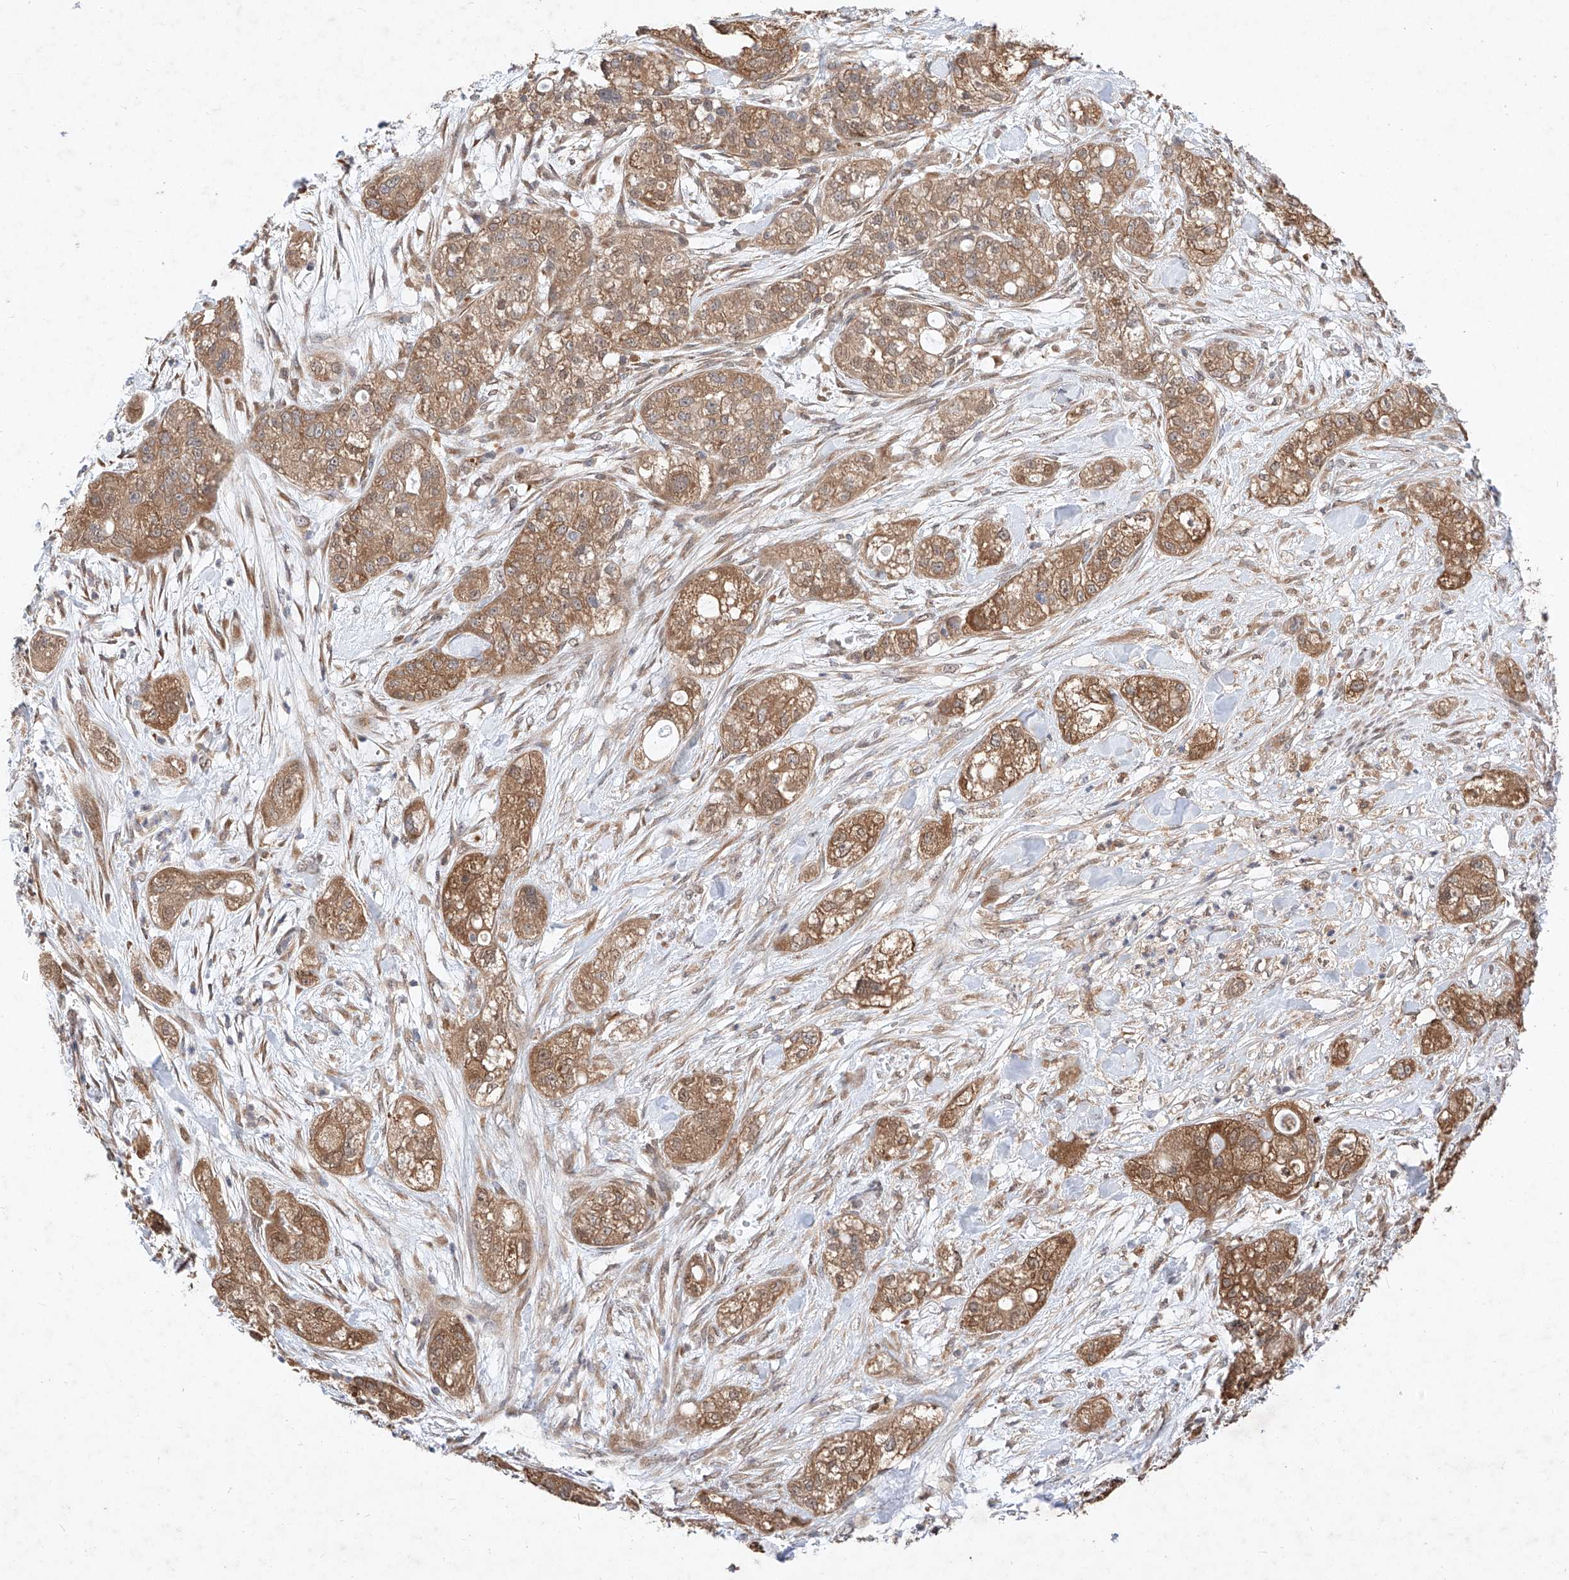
{"staining": {"intensity": "moderate", "quantity": ">75%", "location": "cytoplasmic/membranous"}, "tissue": "pancreatic cancer", "cell_type": "Tumor cells", "image_type": "cancer", "snomed": [{"axis": "morphology", "description": "Adenocarcinoma, NOS"}, {"axis": "topography", "description": "Pancreas"}], "caption": "Human pancreatic cancer (adenocarcinoma) stained with a protein marker demonstrates moderate staining in tumor cells.", "gene": "ZSCAN4", "patient": {"sex": "female", "age": 78}}